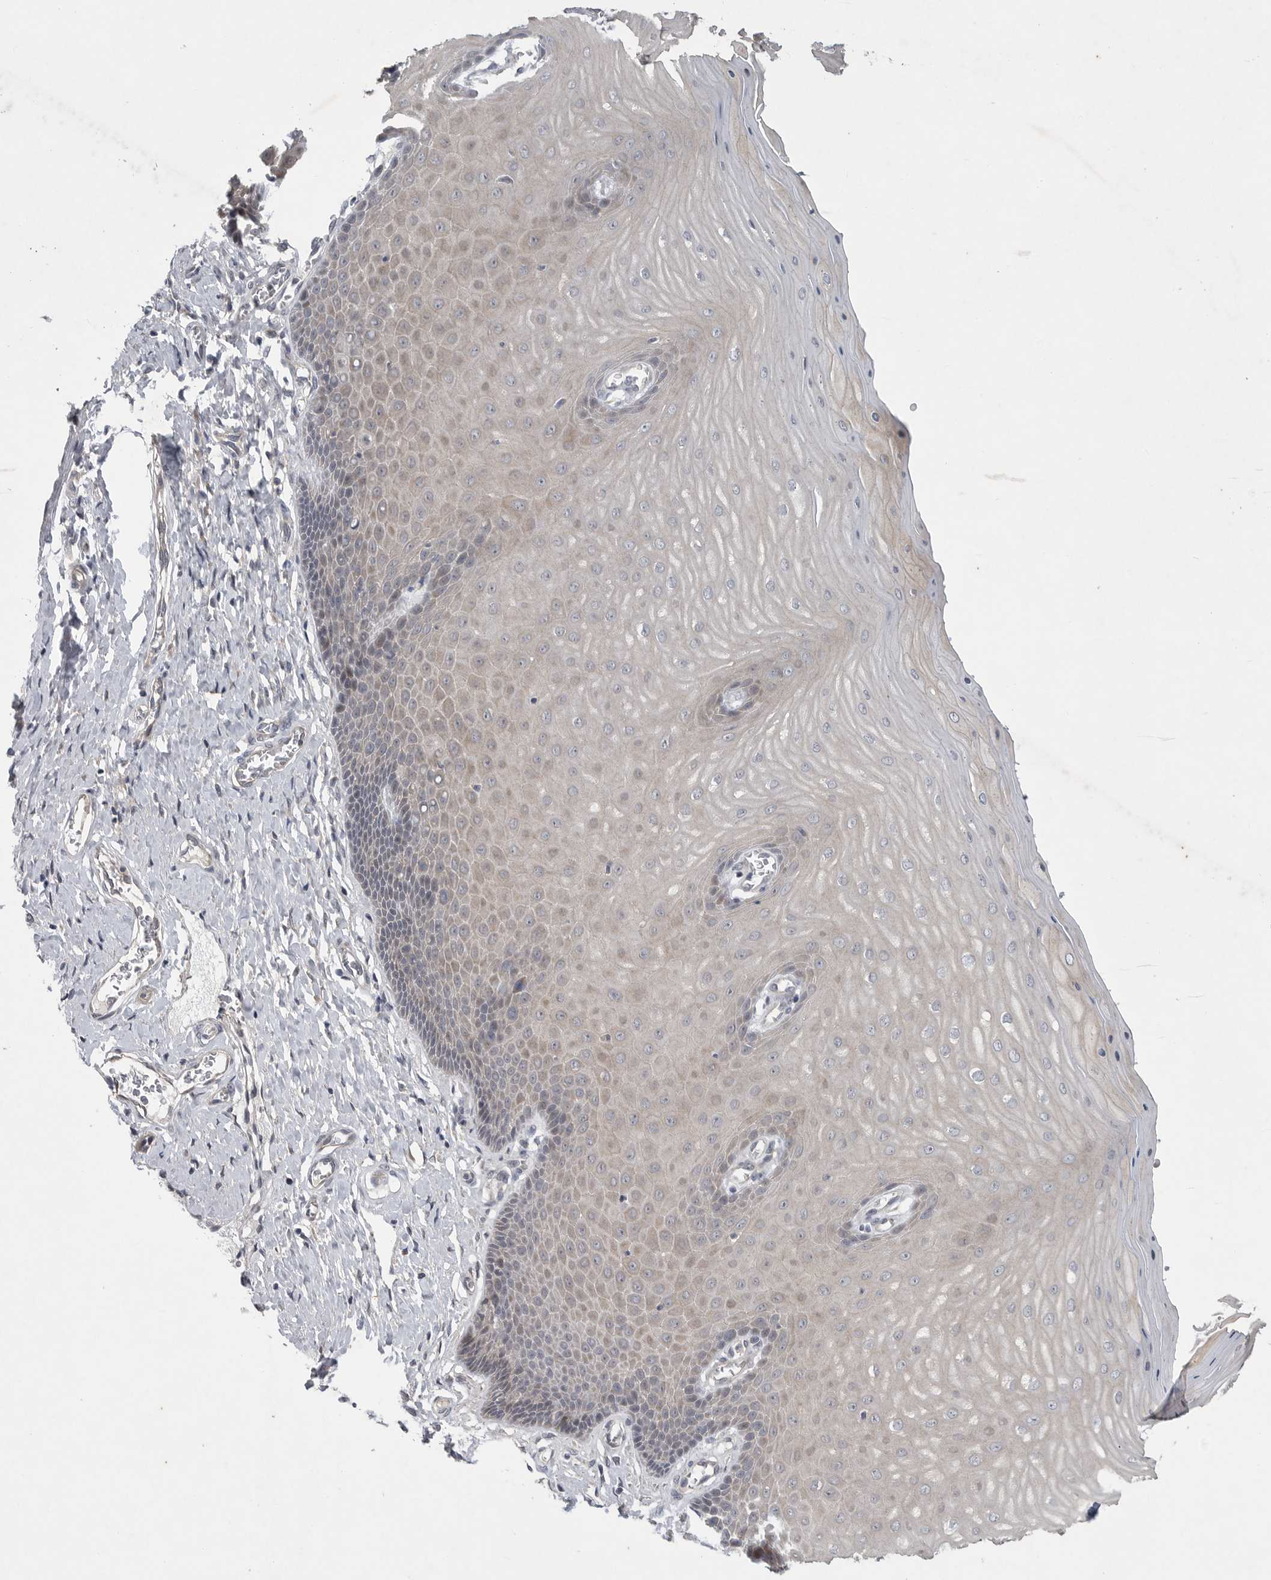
{"staining": {"intensity": "weak", "quantity": "25%-75%", "location": "cytoplasmic/membranous"}, "tissue": "cervix", "cell_type": "Glandular cells", "image_type": "normal", "snomed": [{"axis": "morphology", "description": "Normal tissue, NOS"}, {"axis": "topography", "description": "Cervix"}], "caption": "DAB (3,3'-diaminobenzidine) immunohistochemical staining of unremarkable human cervix demonstrates weak cytoplasmic/membranous protein expression in about 25%-75% of glandular cells.", "gene": "FBXO43", "patient": {"sex": "female", "age": 55}}